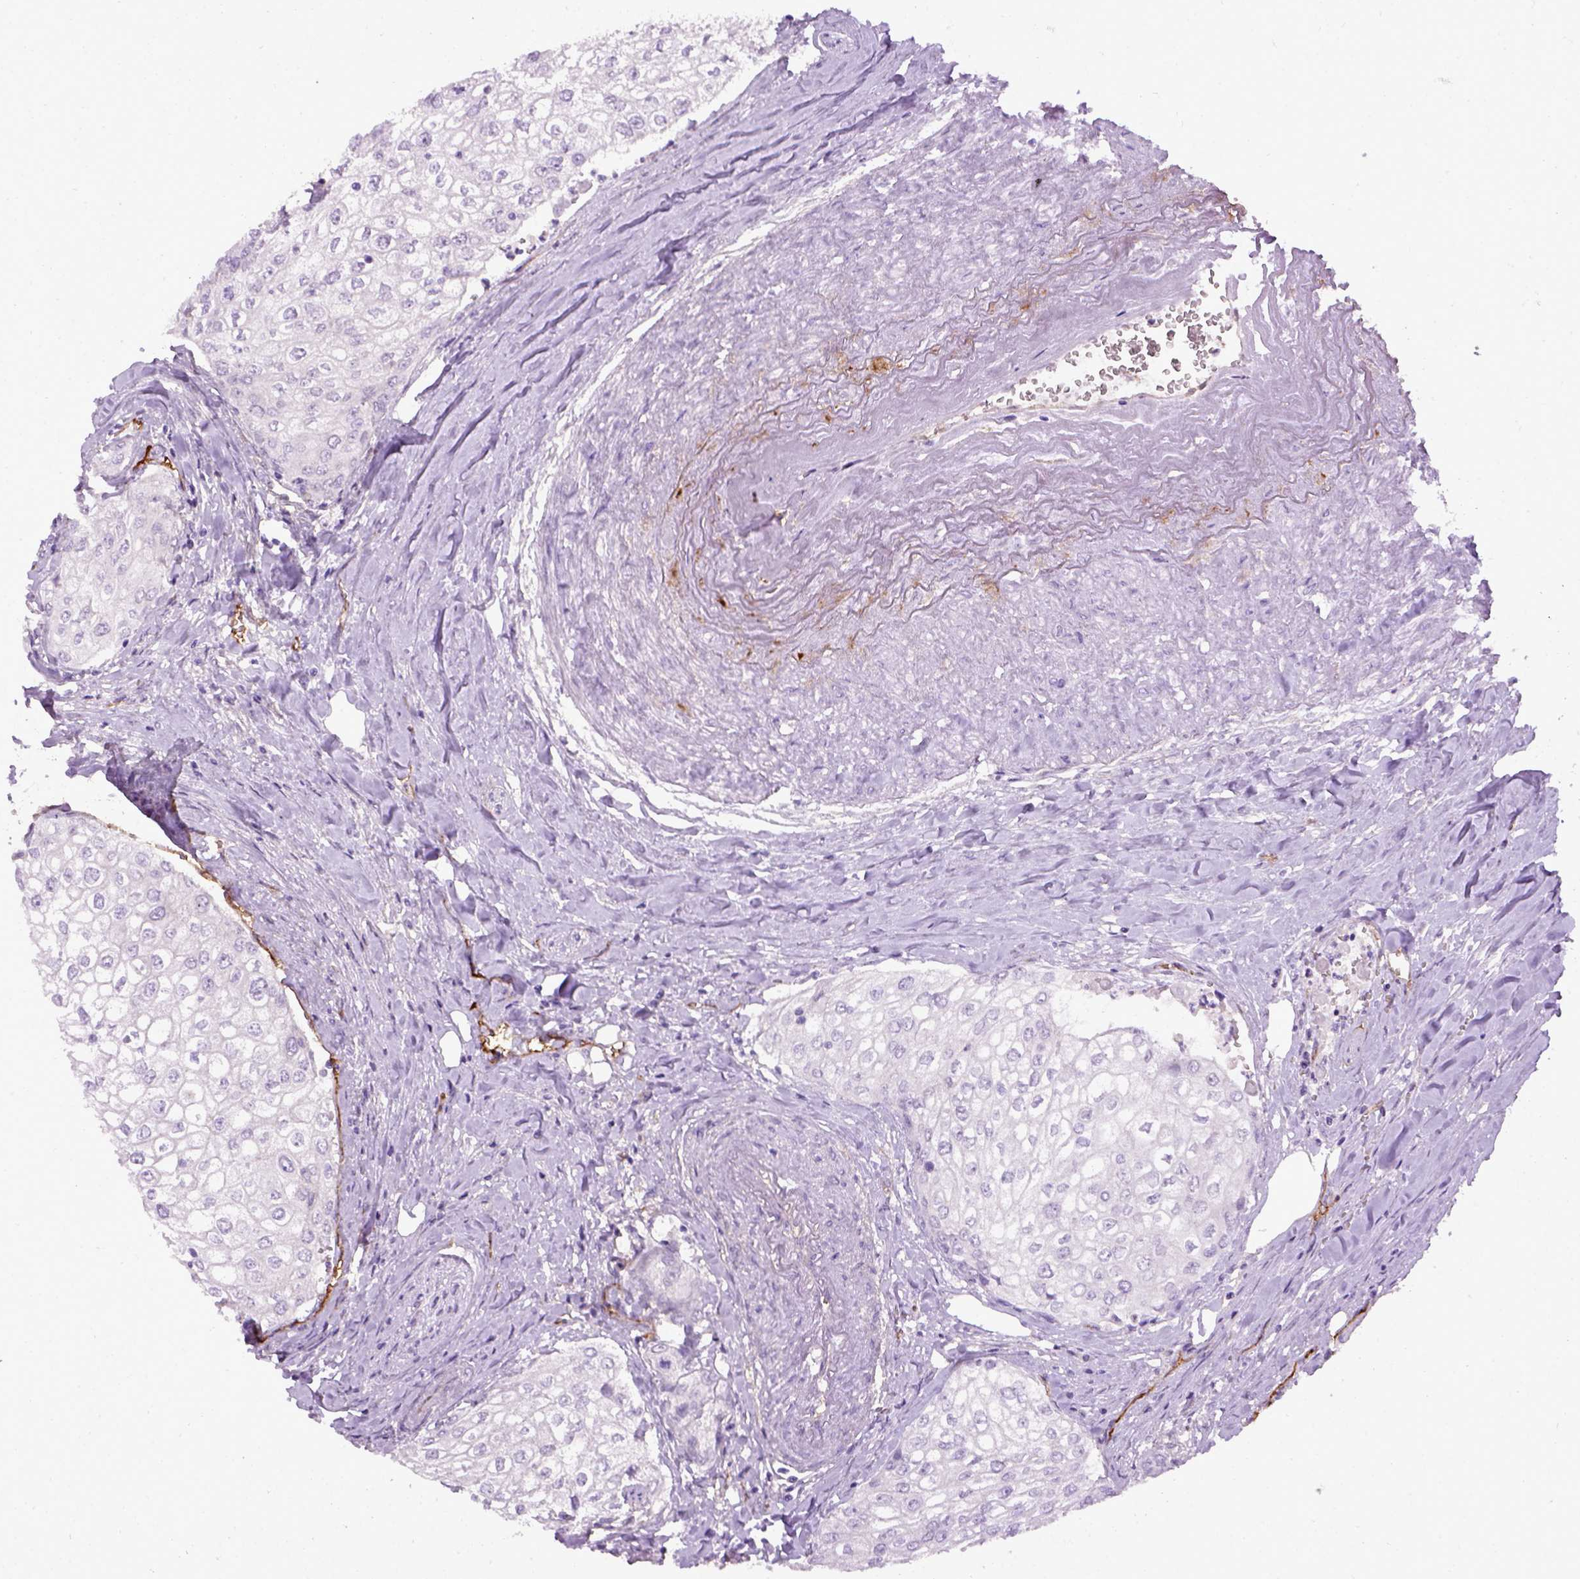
{"staining": {"intensity": "negative", "quantity": "none", "location": "none"}, "tissue": "urothelial cancer", "cell_type": "Tumor cells", "image_type": "cancer", "snomed": [{"axis": "morphology", "description": "Urothelial carcinoma, High grade"}, {"axis": "topography", "description": "Urinary bladder"}], "caption": "Immunohistochemistry (IHC) of high-grade urothelial carcinoma reveals no expression in tumor cells.", "gene": "ENG", "patient": {"sex": "male", "age": 62}}